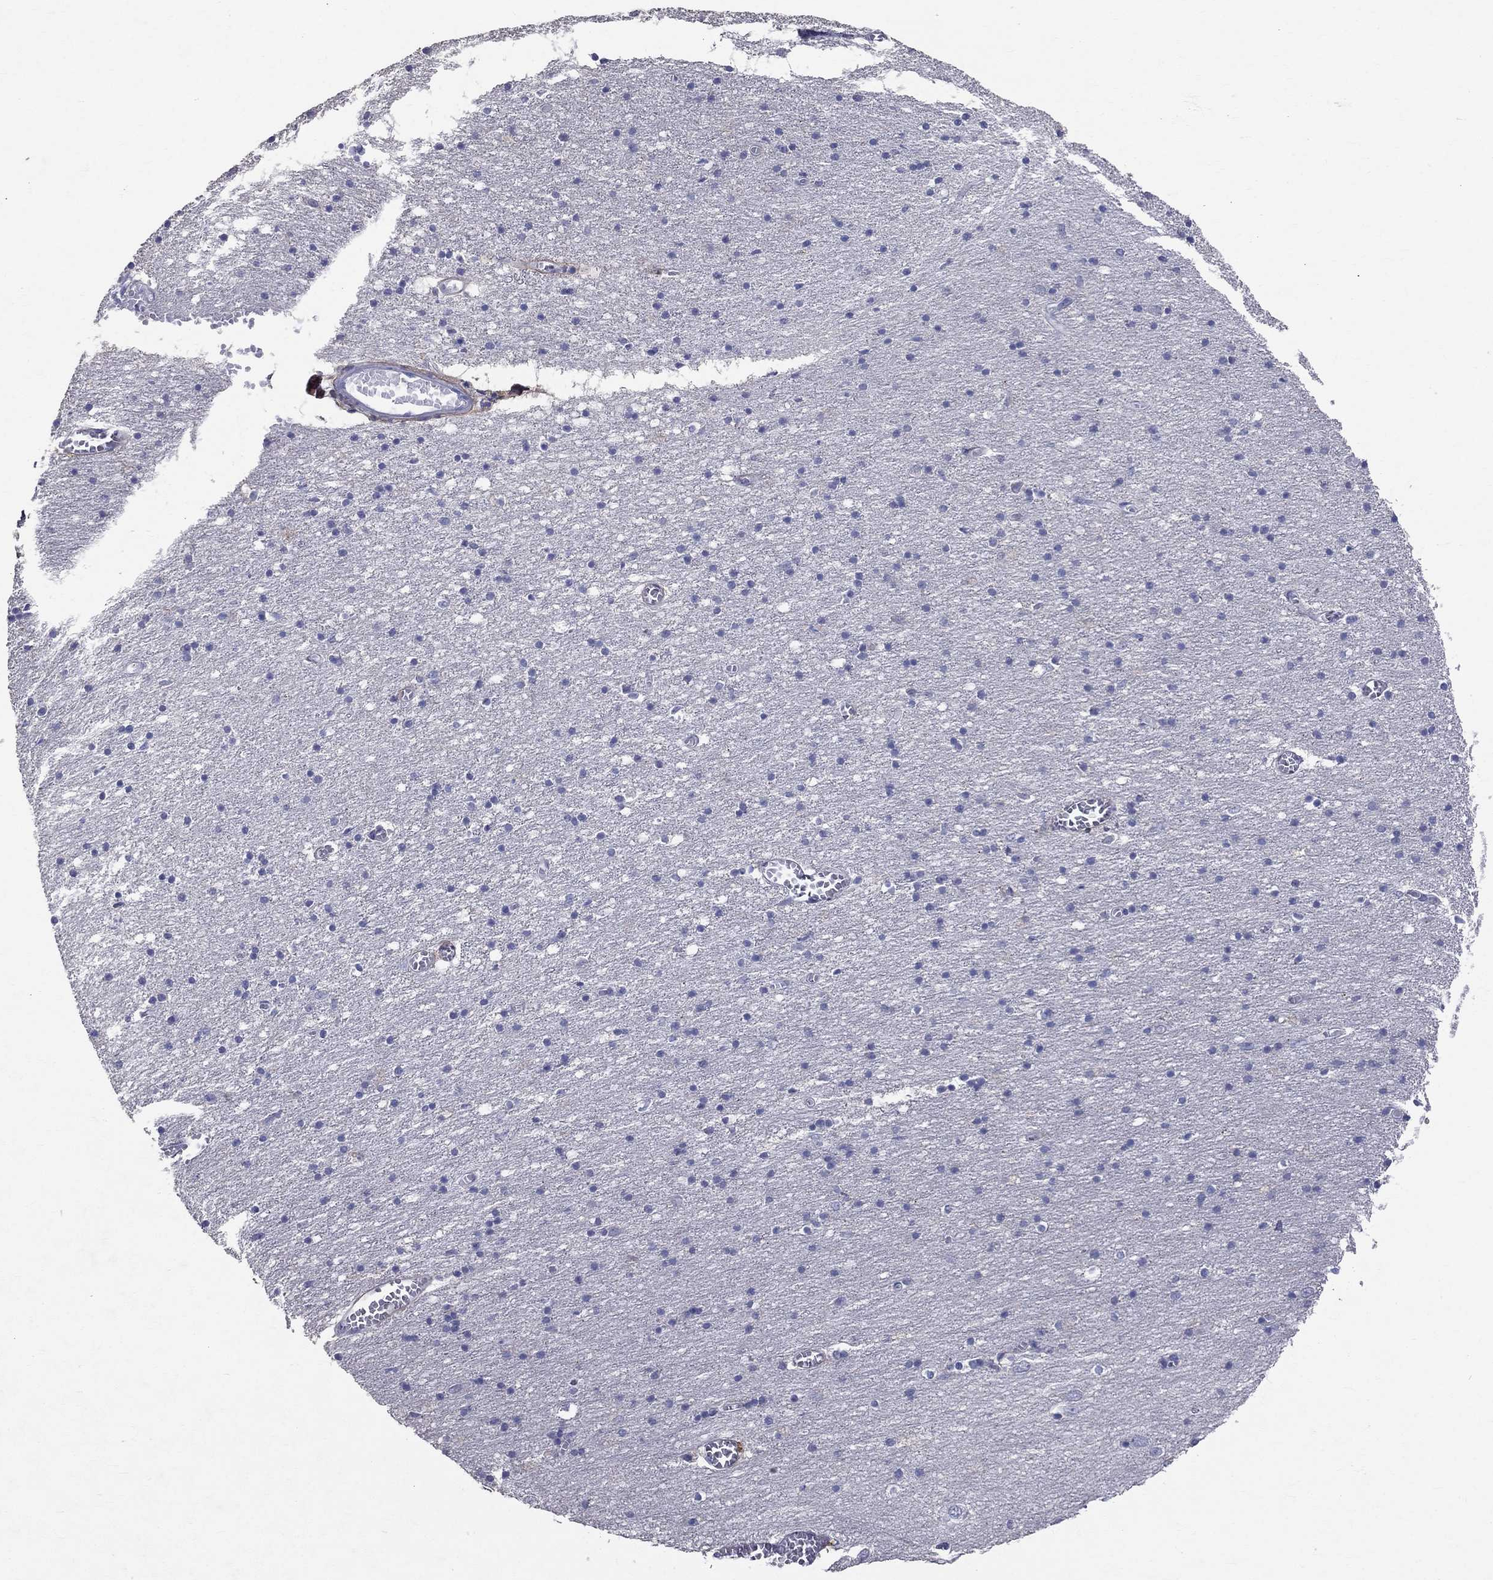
{"staining": {"intensity": "negative", "quantity": "none", "location": "none"}, "tissue": "cerebral cortex", "cell_type": "Endothelial cells", "image_type": "normal", "snomed": [{"axis": "morphology", "description": "Normal tissue, NOS"}, {"axis": "topography", "description": "Cerebral cortex"}], "caption": "This is a histopathology image of immunohistochemistry (IHC) staining of unremarkable cerebral cortex, which shows no staining in endothelial cells. (DAB immunohistochemistry visualized using brightfield microscopy, high magnification).", "gene": "ANXA10", "patient": {"sex": "male", "age": 70}}